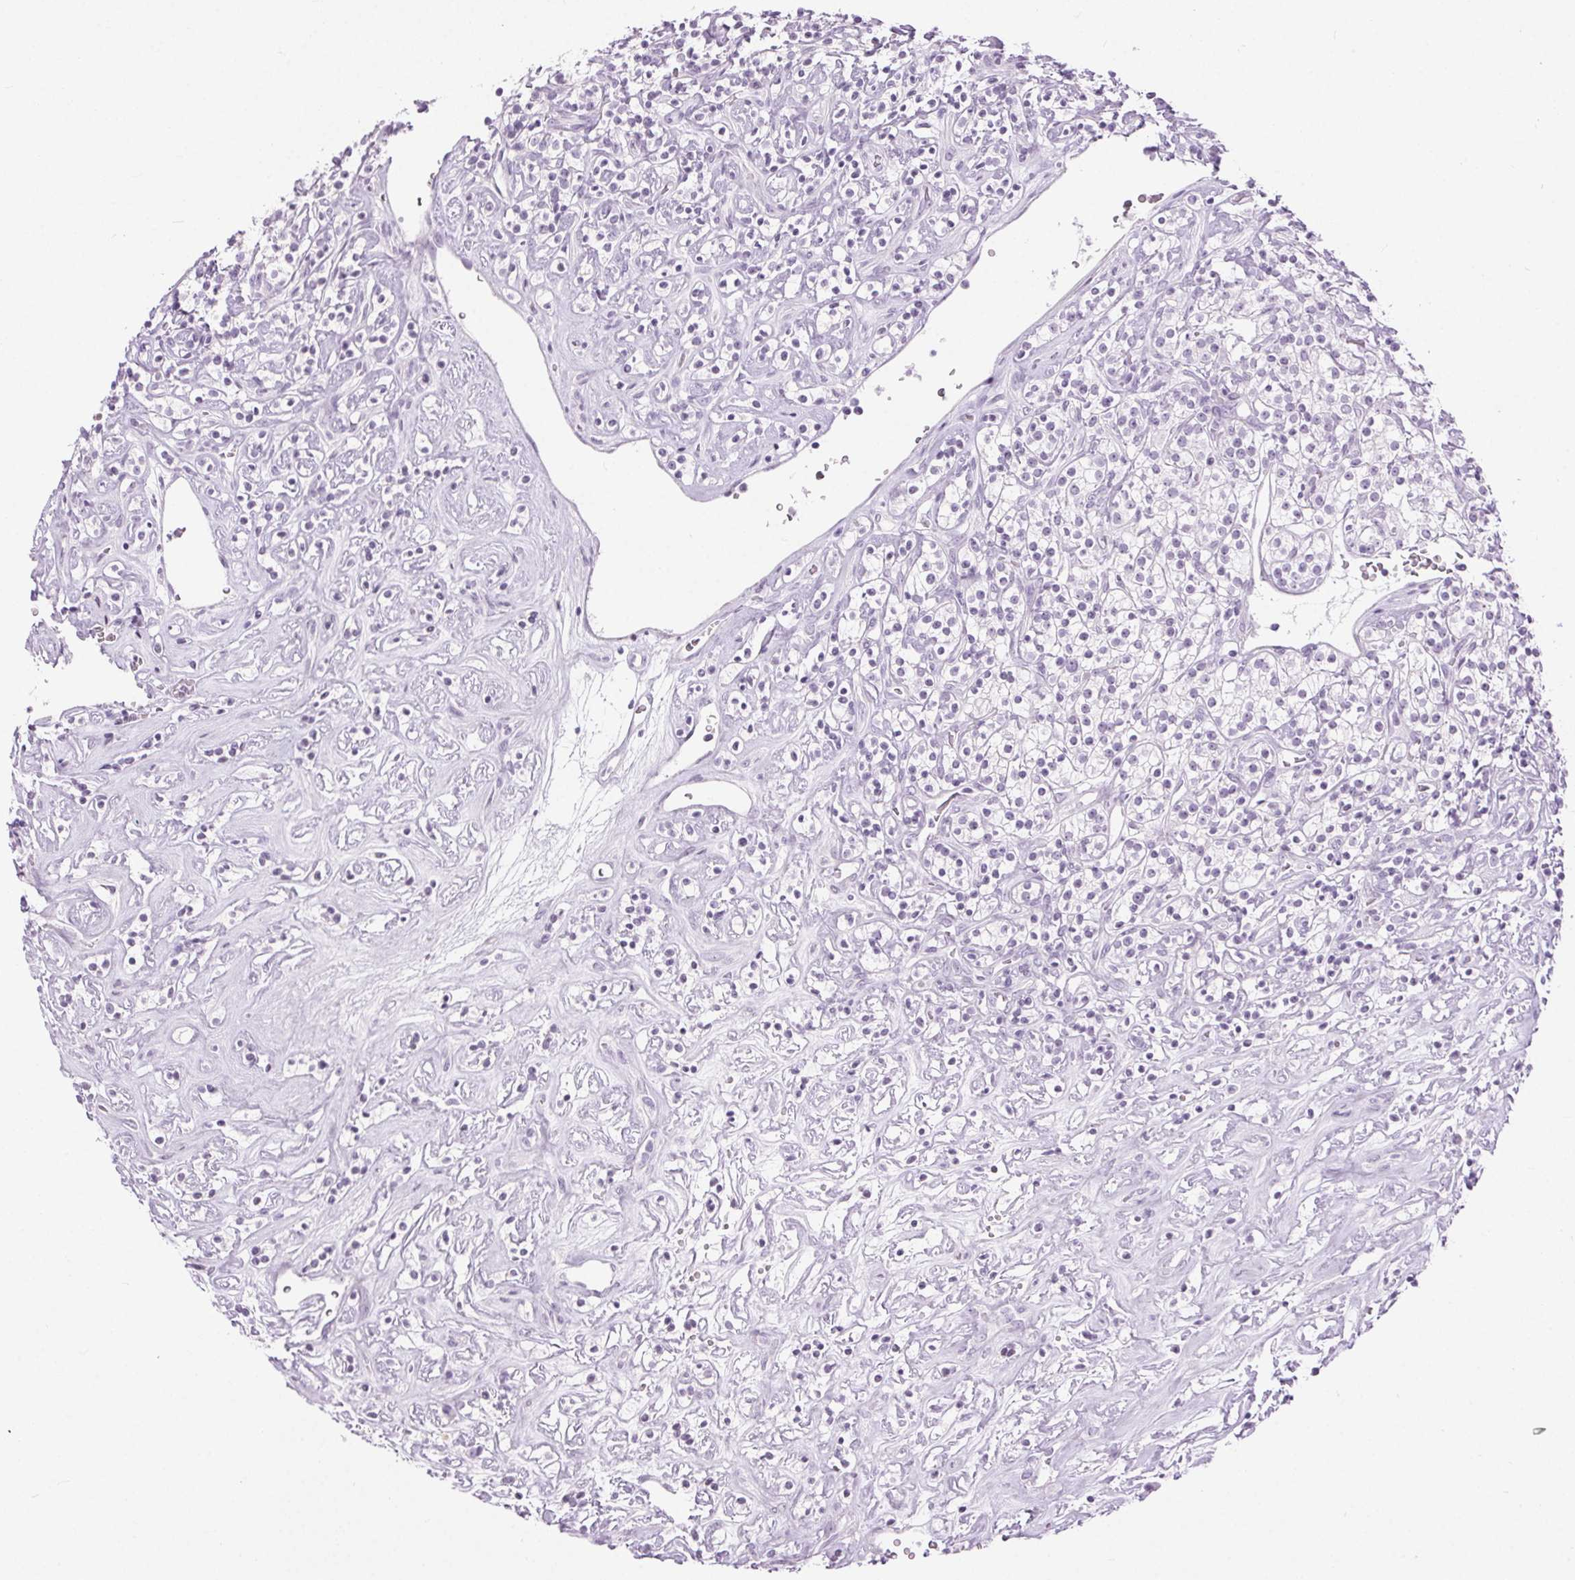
{"staining": {"intensity": "negative", "quantity": "none", "location": "none"}, "tissue": "renal cancer", "cell_type": "Tumor cells", "image_type": "cancer", "snomed": [{"axis": "morphology", "description": "Adenocarcinoma, NOS"}, {"axis": "topography", "description": "Kidney"}], "caption": "Tumor cells show no significant protein positivity in renal adenocarcinoma.", "gene": "BEND2", "patient": {"sex": "male", "age": 77}}